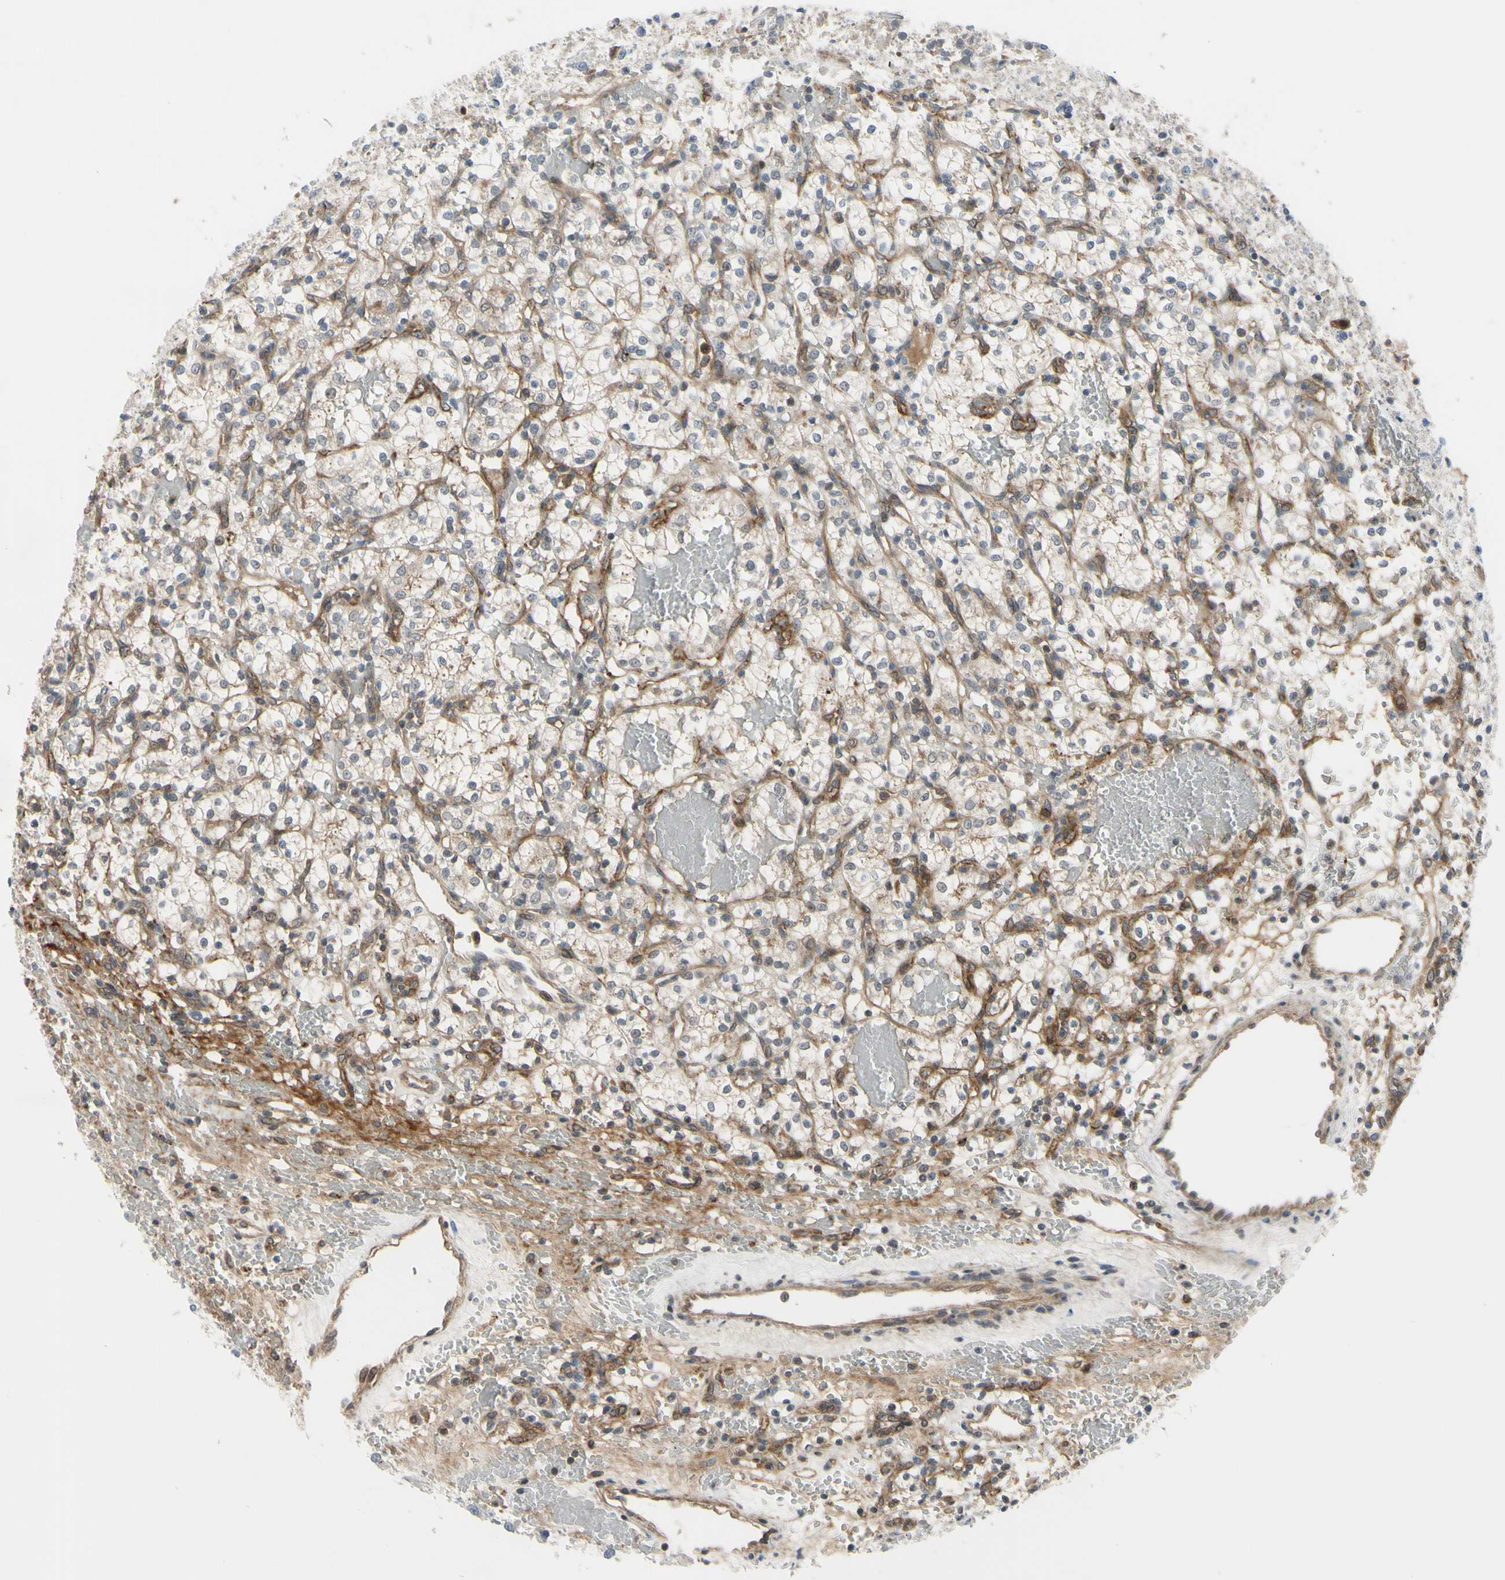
{"staining": {"intensity": "moderate", "quantity": "25%-75%", "location": "cytoplasmic/membranous"}, "tissue": "renal cancer", "cell_type": "Tumor cells", "image_type": "cancer", "snomed": [{"axis": "morphology", "description": "Adenocarcinoma, NOS"}, {"axis": "topography", "description": "Kidney"}], "caption": "An image showing moderate cytoplasmic/membranous positivity in about 25%-75% of tumor cells in renal cancer (adenocarcinoma), as visualized by brown immunohistochemical staining.", "gene": "COMMD9", "patient": {"sex": "female", "age": 60}}